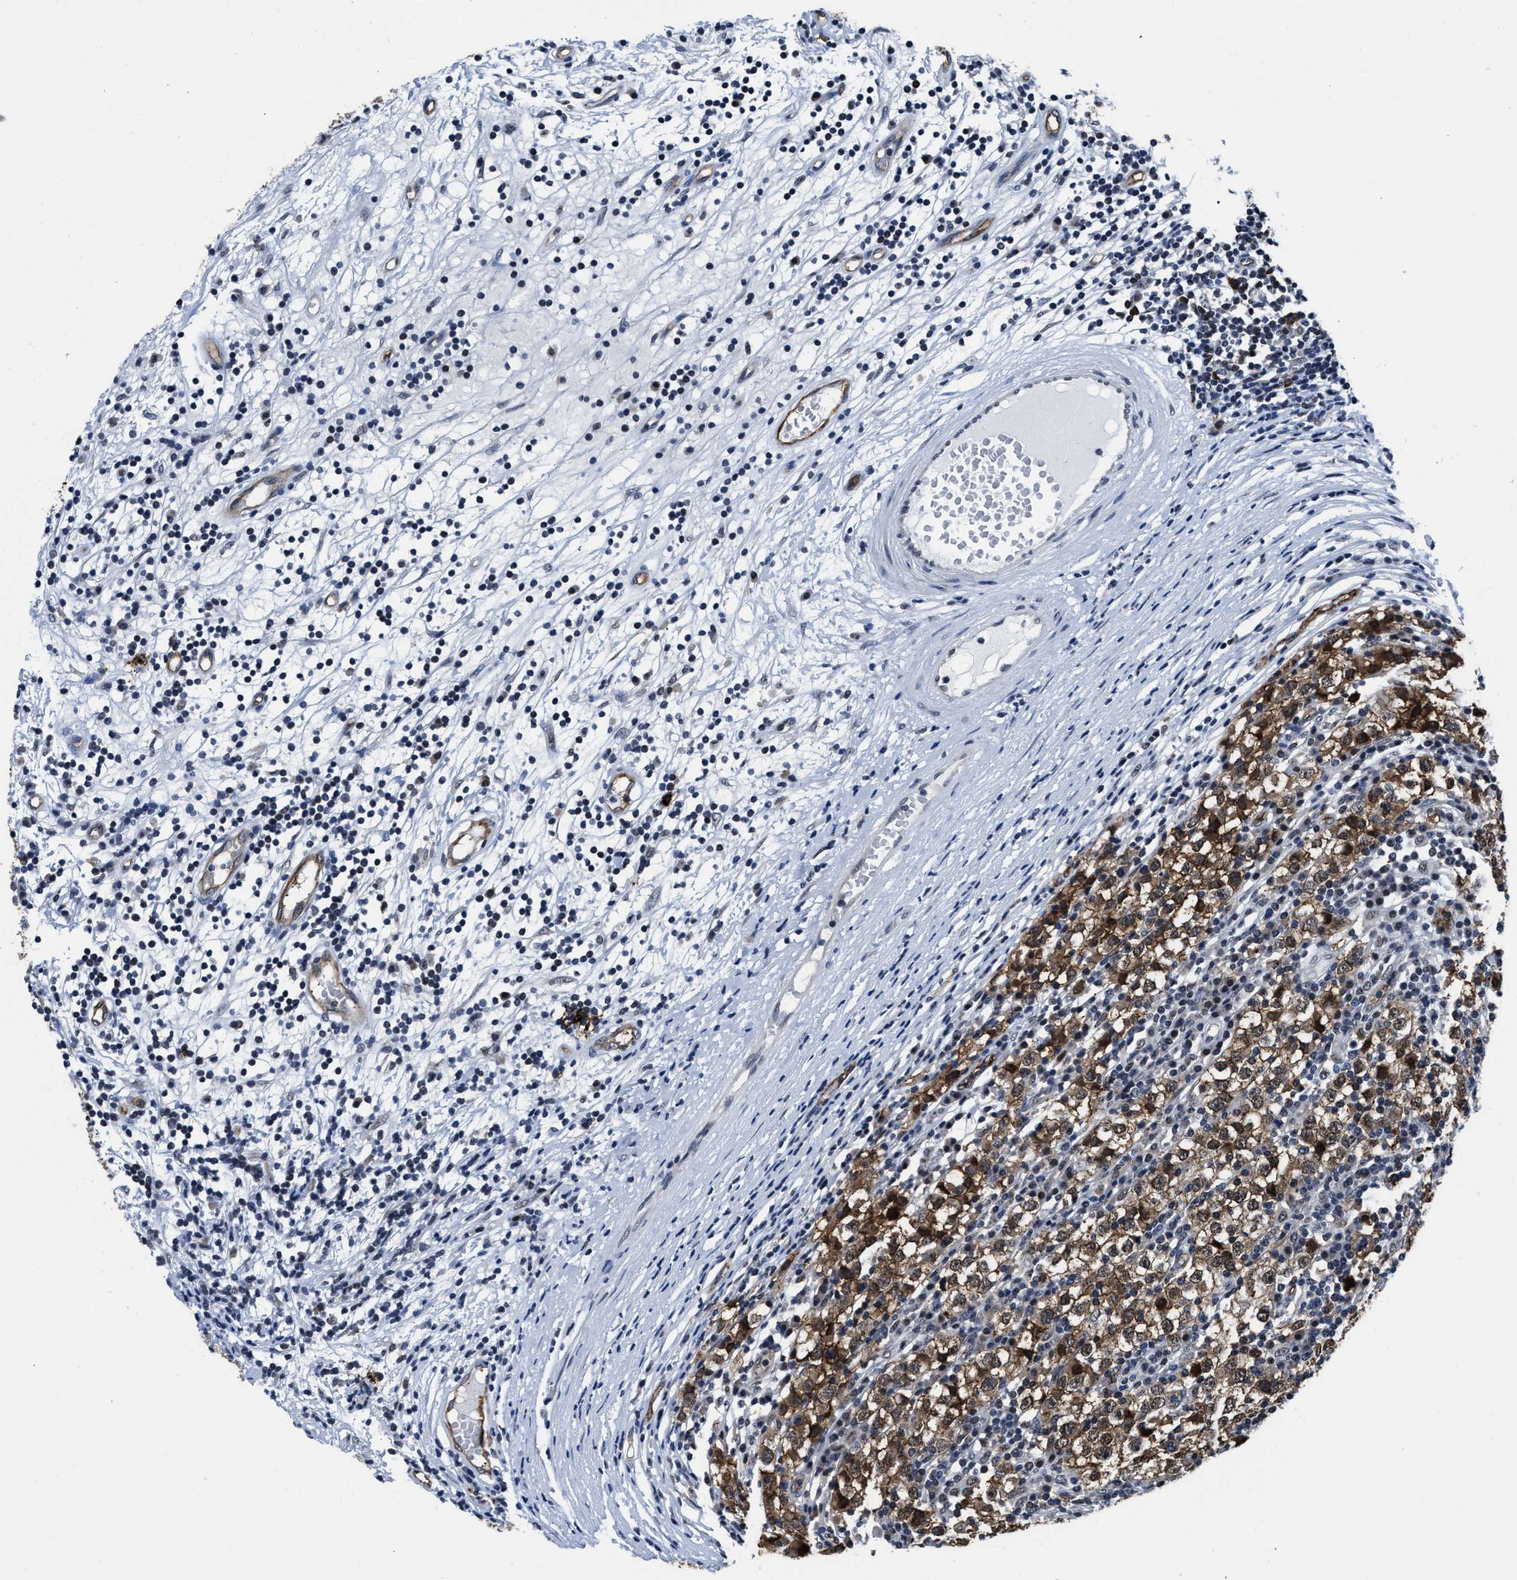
{"staining": {"intensity": "moderate", "quantity": ">75%", "location": "cytoplasmic/membranous"}, "tissue": "testis cancer", "cell_type": "Tumor cells", "image_type": "cancer", "snomed": [{"axis": "morphology", "description": "Seminoma, NOS"}, {"axis": "topography", "description": "Testis"}], "caption": "A histopathology image showing moderate cytoplasmic/membranous expression in approximately >75% of tumor cells in testis seminoma, as visualized by brown immunohistochemical staining.", "gene": "MARCKSL1", "patient": {"sex": "male", "age": 65}}